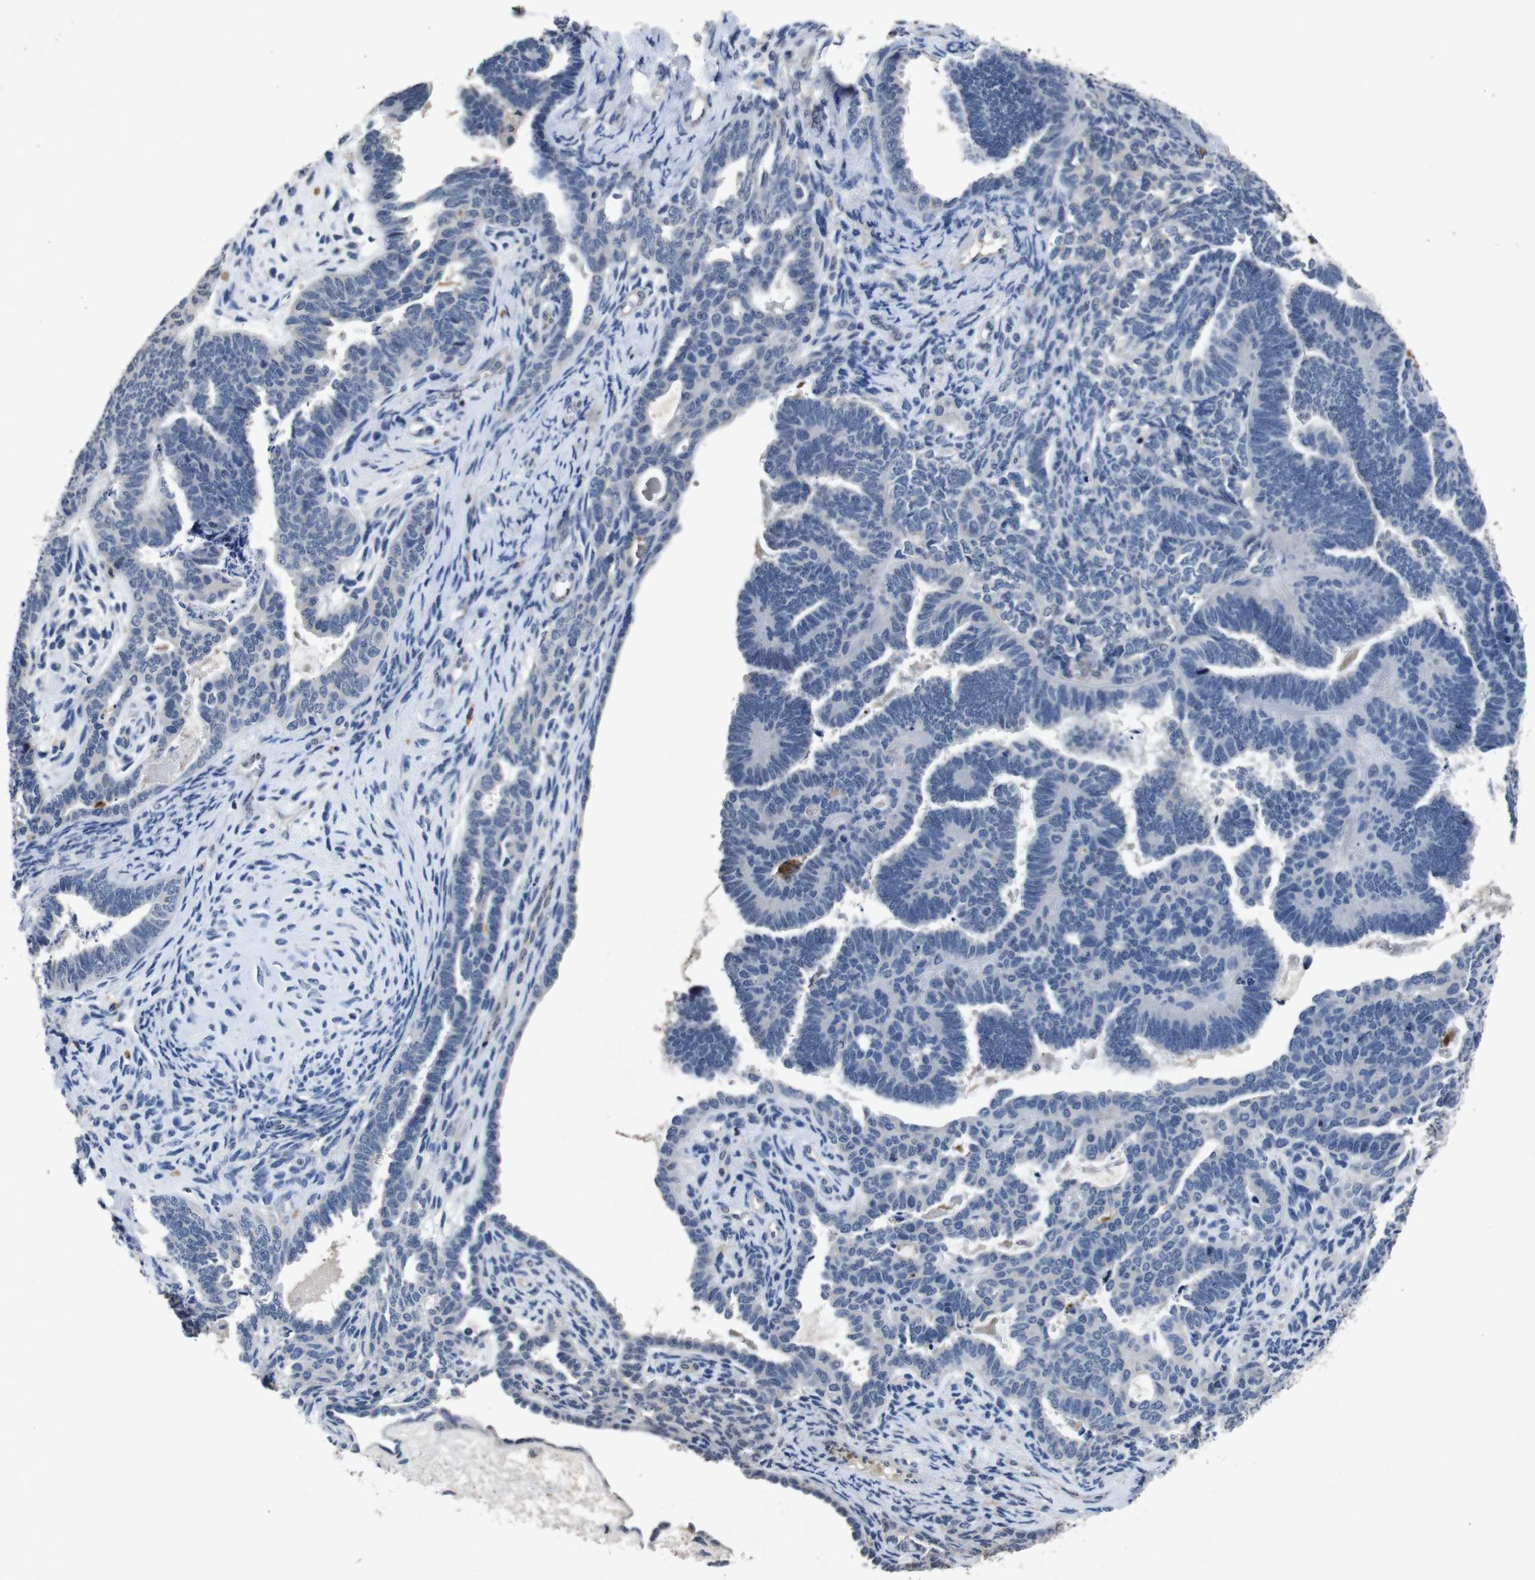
{"staining": {"intensity": "negative", "quantity": "none", "location": "none"}, "tissue": "endometrial cancer", "cell_type": "Tumor cells", "image_type": "cancer", "snomed": [{"axis": "morphology", "description": "Neoplasm, malignant, NOS"}, {"axis": "topography", "description": "Endometrium"}], "caption": "Endometrial neoplasm (malignant) was stained to show a protein in brown. There is no significant expression in tumor cells.", "gene": "AKT3", "patient": {"sex": "female", "age": 74}}